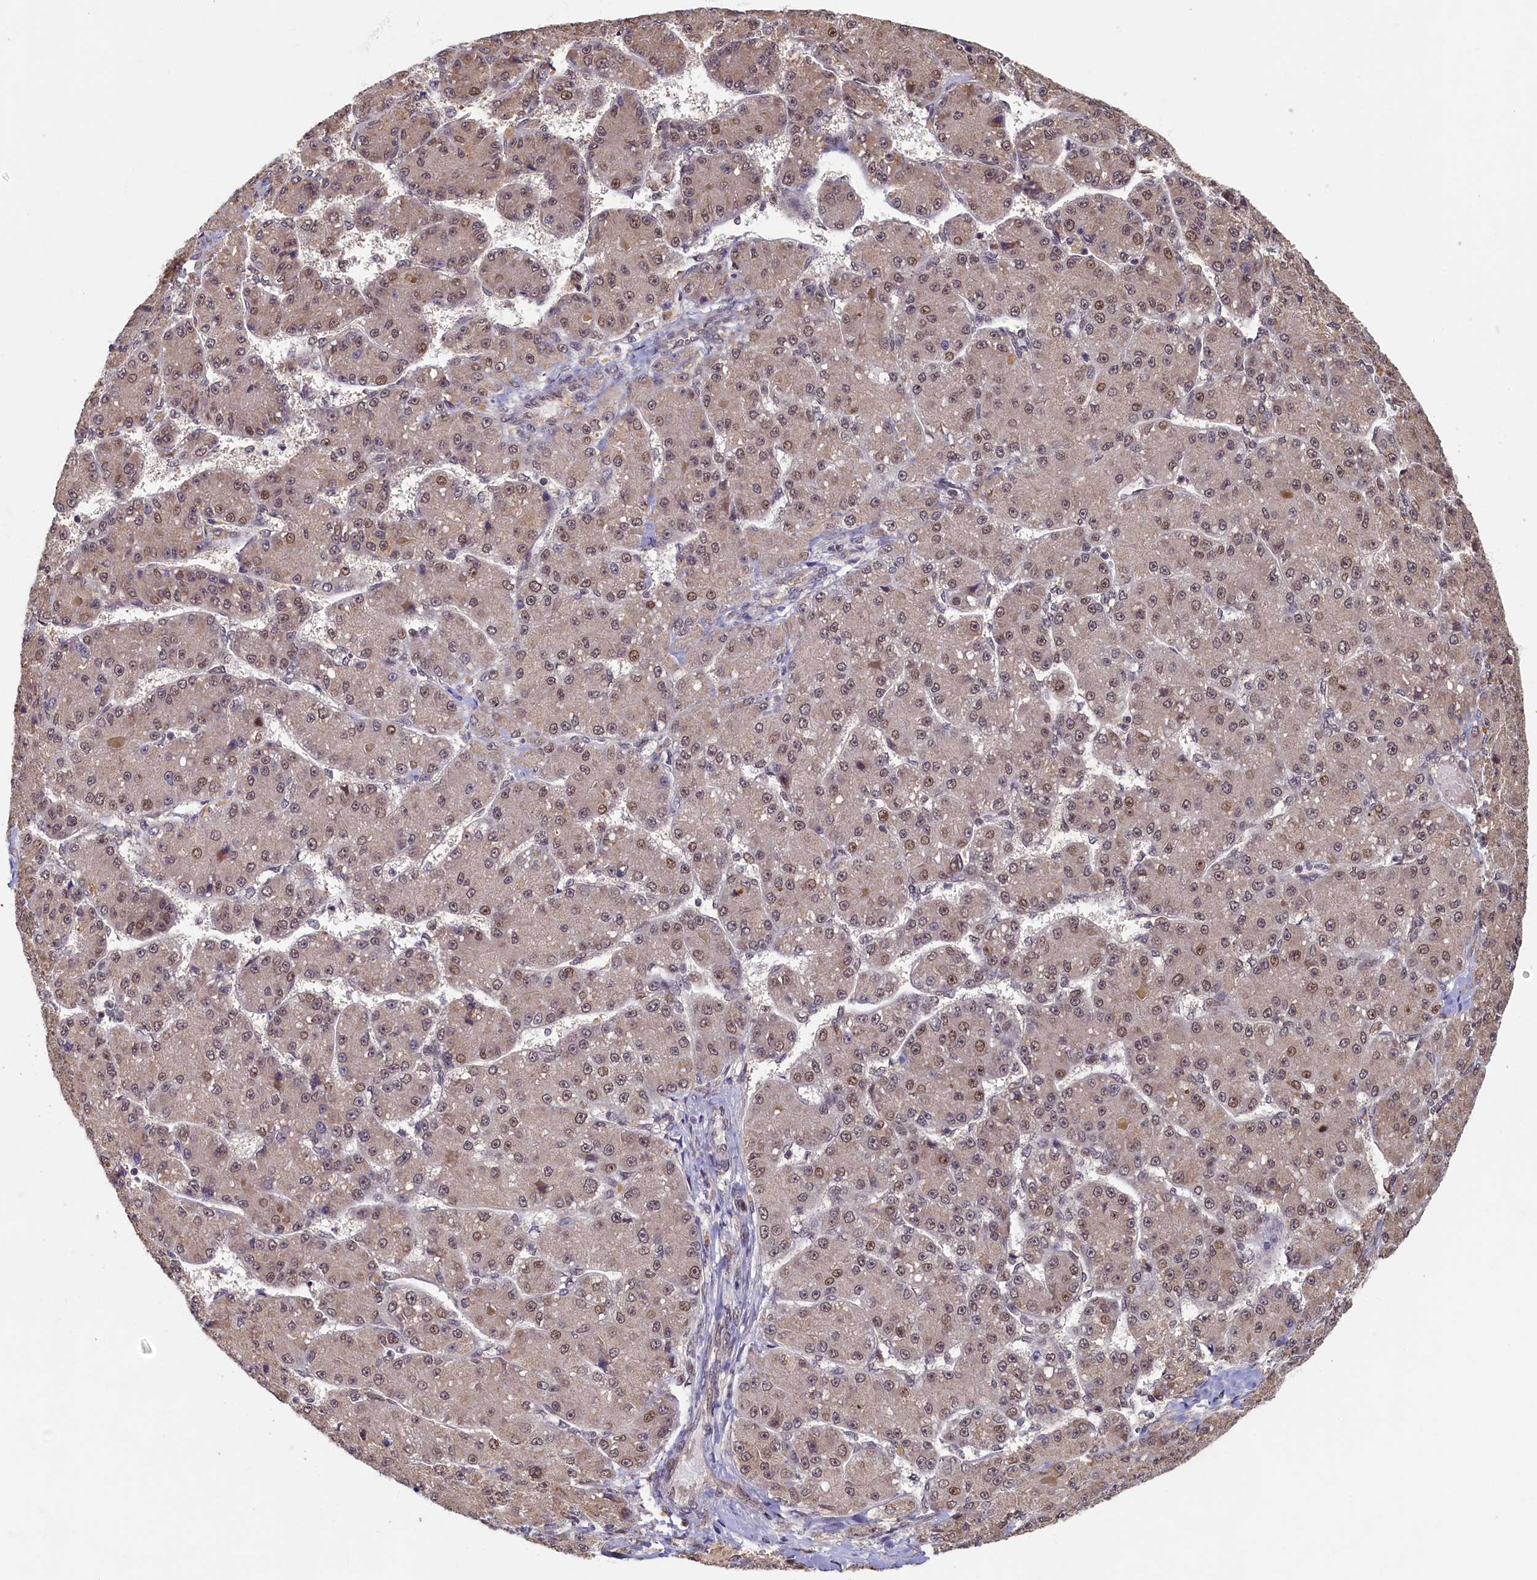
{"staining": {"intensity": "moderate", "quantity": ">75%", "location": "nuclear"}, "tissue": "liver cancer", "cell_type": "Tumor cells", "image_type": "cancer", "snomed": [{"axis": "morphology", "description": "Carcinoma, Hepatocellular, NOS"}, {"axis": "topography", "description": "Liver"}], "caption": "The micrograph displays immunohistochemical staining of liver cancer. There is moderate nuclear positivity is present in approximately >75% of tumor cells. (brown staining indicates protein expression, while blue staining denotes nuclei).", "gene": "CKAP2L", "patient": {"sex": "male", "age": 67}}